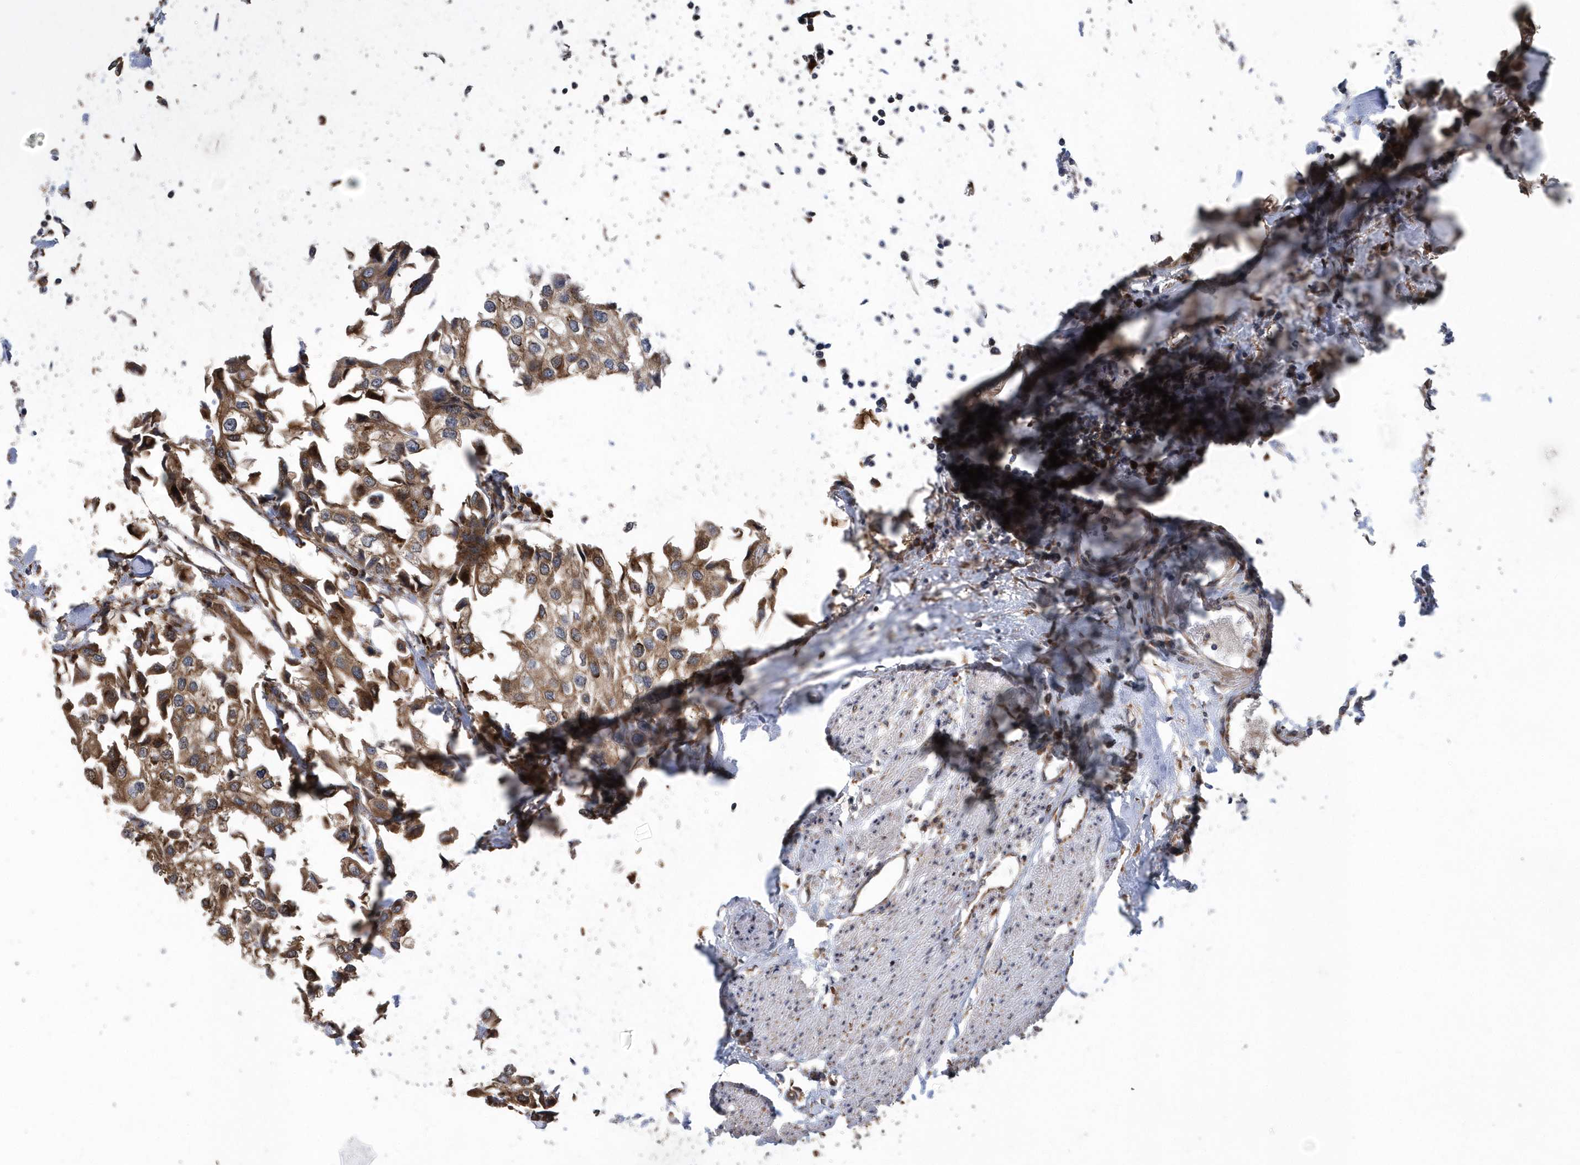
{"staining": {"intensity": "moderate", "quantity": ">75%", "location": "cytoplasmic/membranous"}, "tissue": "urothelial cancer", "cell_type": "Tumor cells", "image_type": "cancer", "snomed": [{"axis": "morphology", "description": "Urothelial carcinoma, High grade"}, {"axis": "topography", "description": "Urinary bladder"}], "caption": "Tumor cells display medium levels of moderate cytoplasmic/membranous expression in approximately >75% of cells in high-grade urothelial carcinoma.", "gene": "WASHC5", "patient": {"sex": "male", "age": 64}}